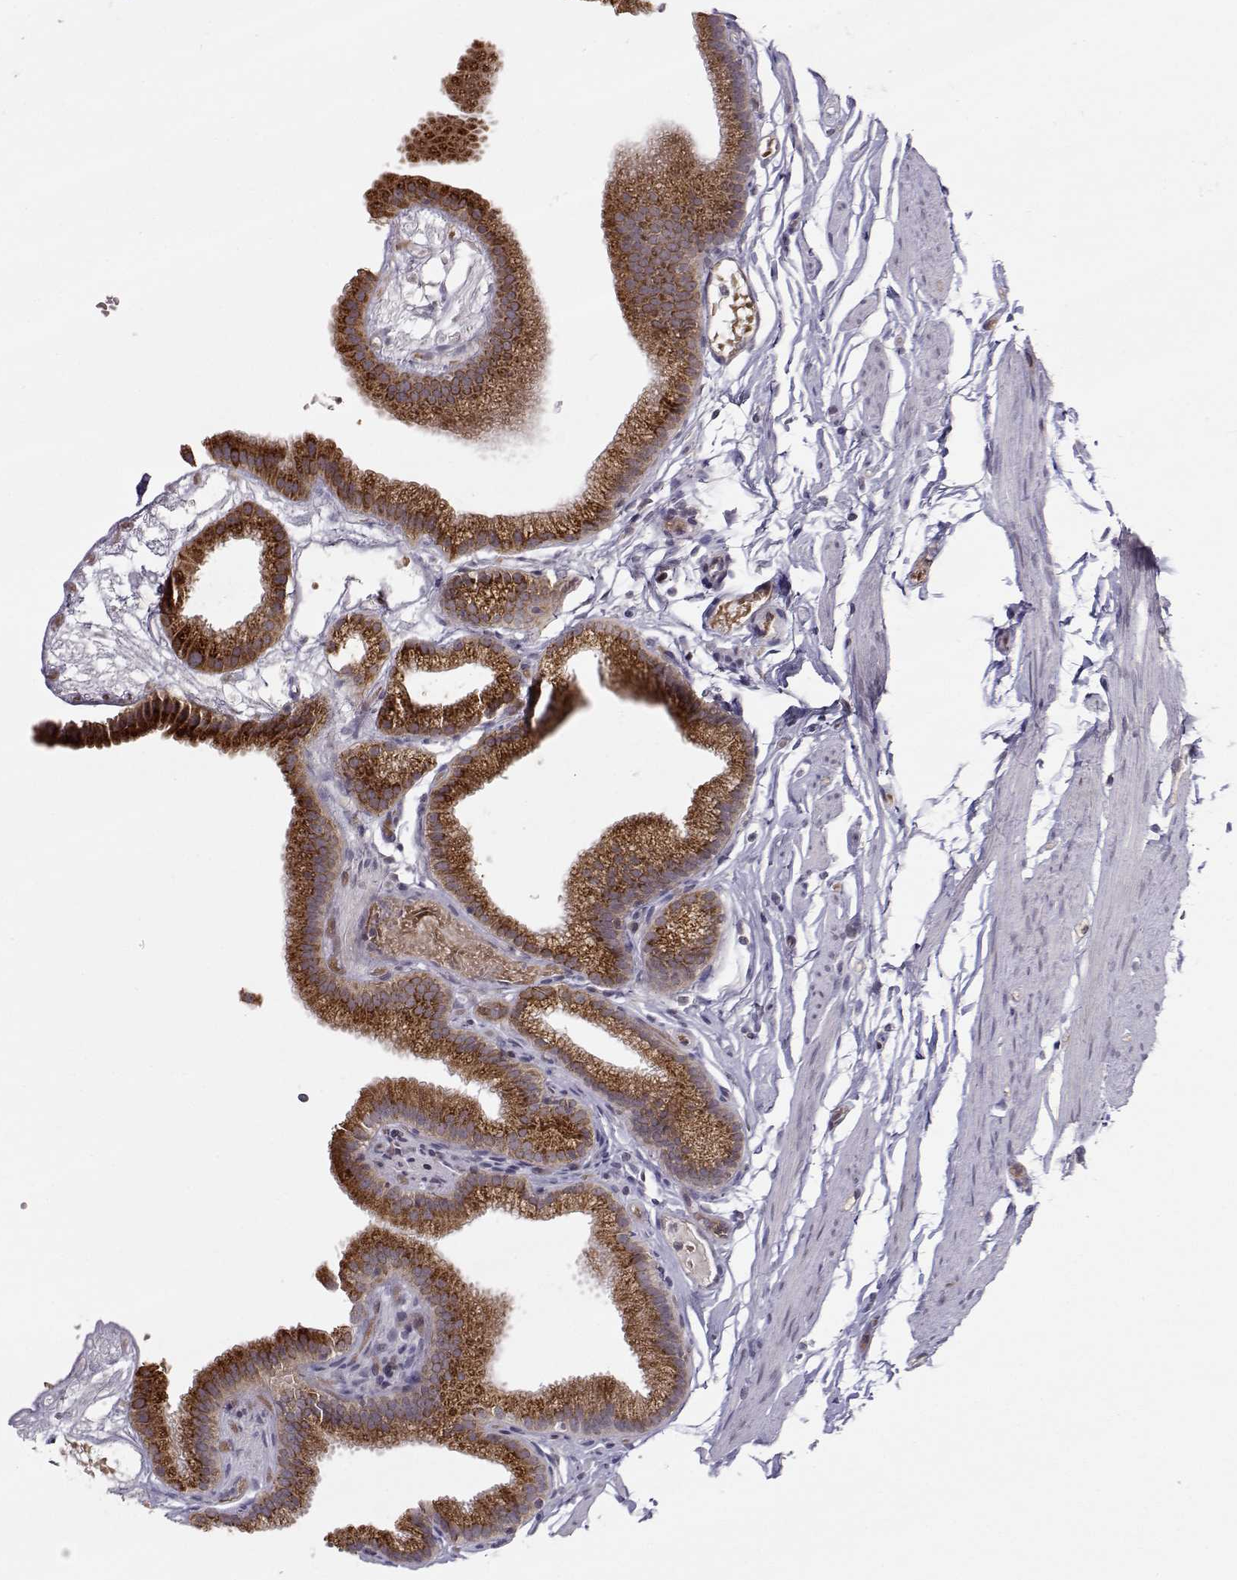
{"staining": {"intensity": "strong", "quantity": ">75%", "location": "cytoplasmic/membranous"}, "tissue": "gallbladder", "cell_type": "Glandular cells", "image_type": "normal", "snomed": [{"axis": "morphology", "description": "Normal tissue, NOS"}, {"axis": "topography", "description": "Gallbladder"}], "caption": "Brown immunohistochemical staining in benign human gallbladder exhibits strong cytoplasmic/membranous staining in approximately >75% of glandular cells. (Brightfield microscopy of DAB IHC at high magnification).", "gene": "KIF13B", "patient": {"sex": "female", "age": 45}}